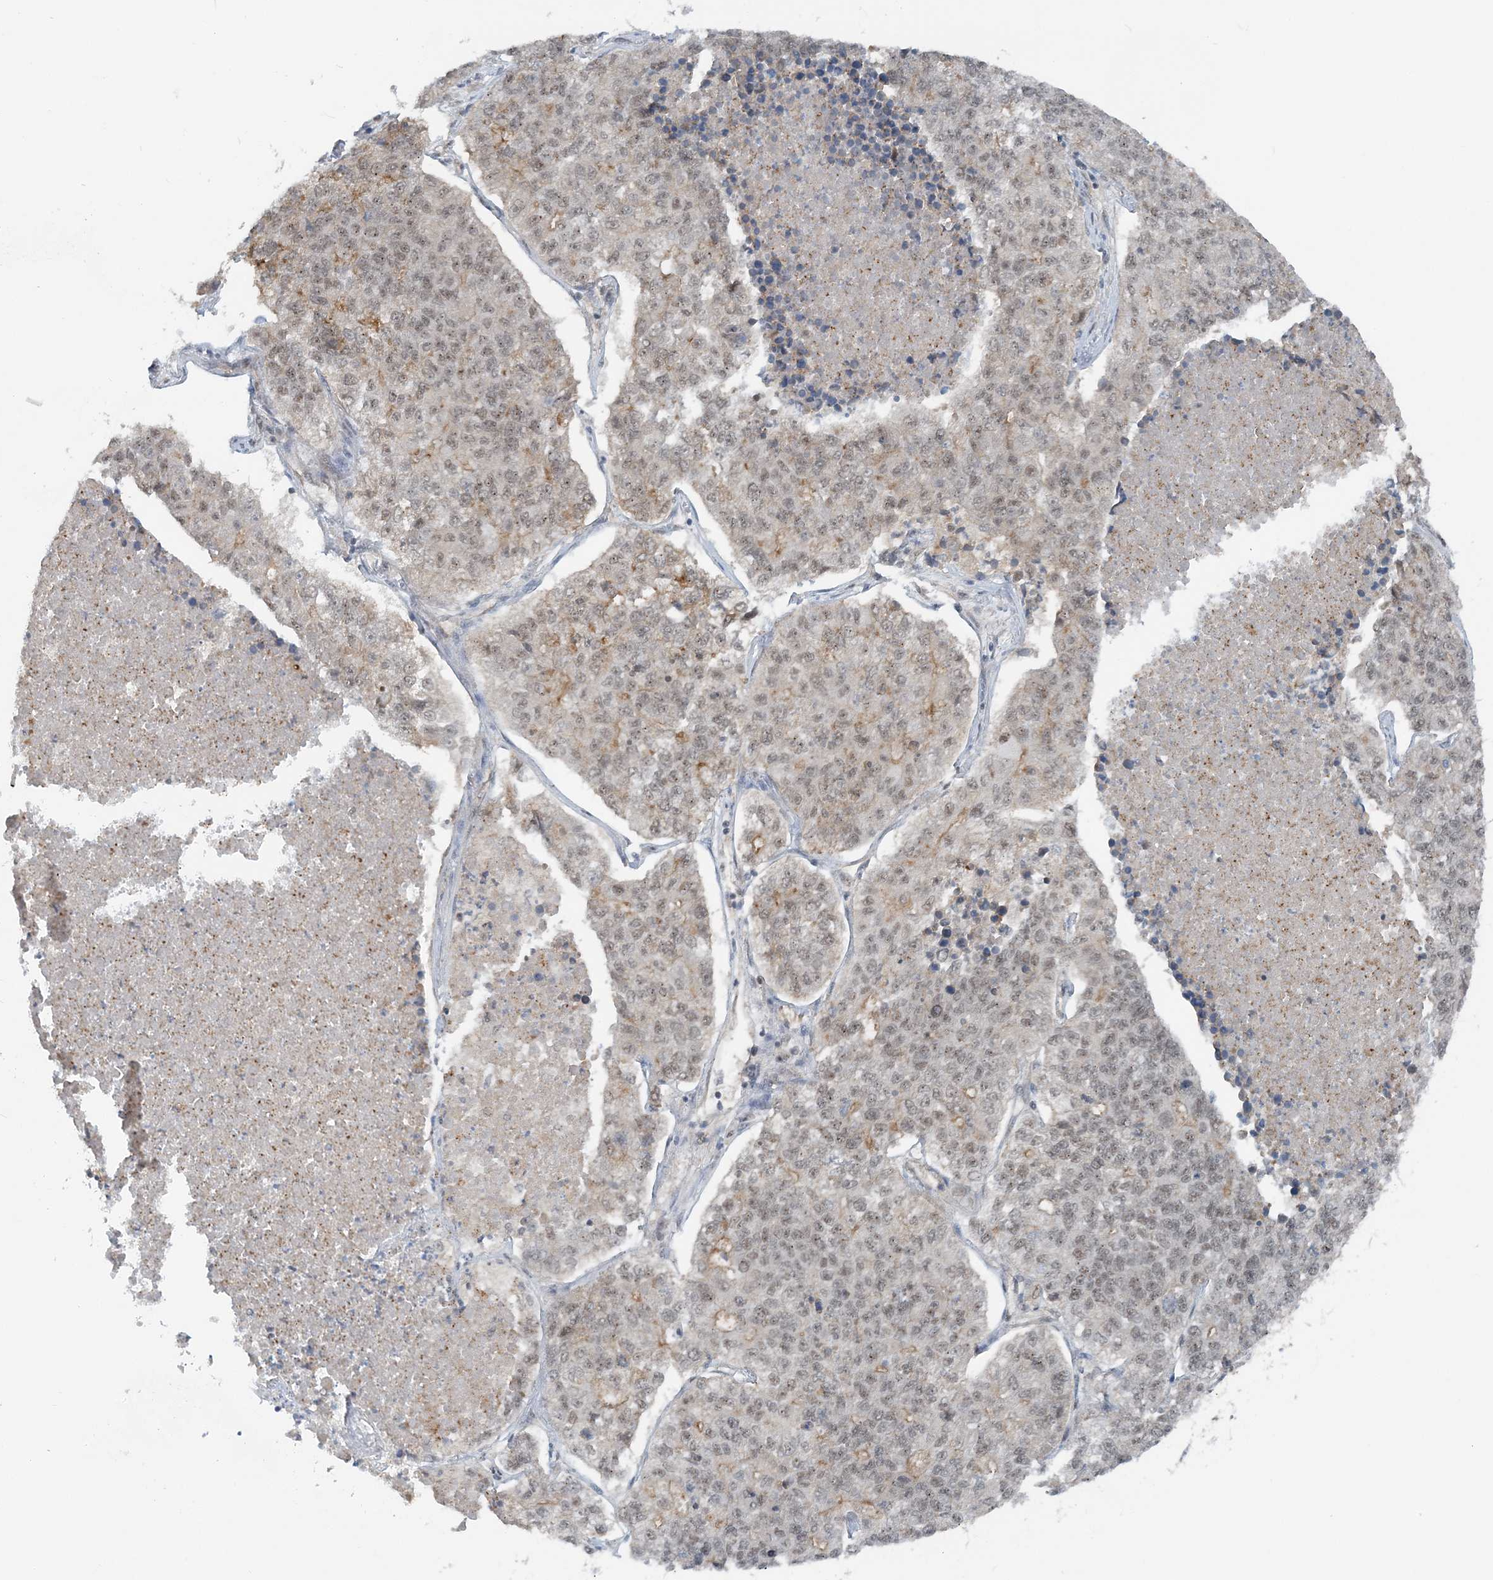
{"staining": {"intensity": "weak", "quantity": "<25%", "location": "nuclear"}, "tissue": "lung cancer", "cell_type": "Tumor cells", "image_type": "cancer", "snomed": [{"axis": "morphology", "description": "Adenocarcinoma, NOS"}, {"axis": "topography", "description": "Lung"}], "caption": "This is a photomicrograph of immunohistochemistry (IHC) staining of lung adenocarcinoma, which shows no staining in tumor cells.", "gene": "ATP11A", "patient": {"sex": "male", "age": 49}}